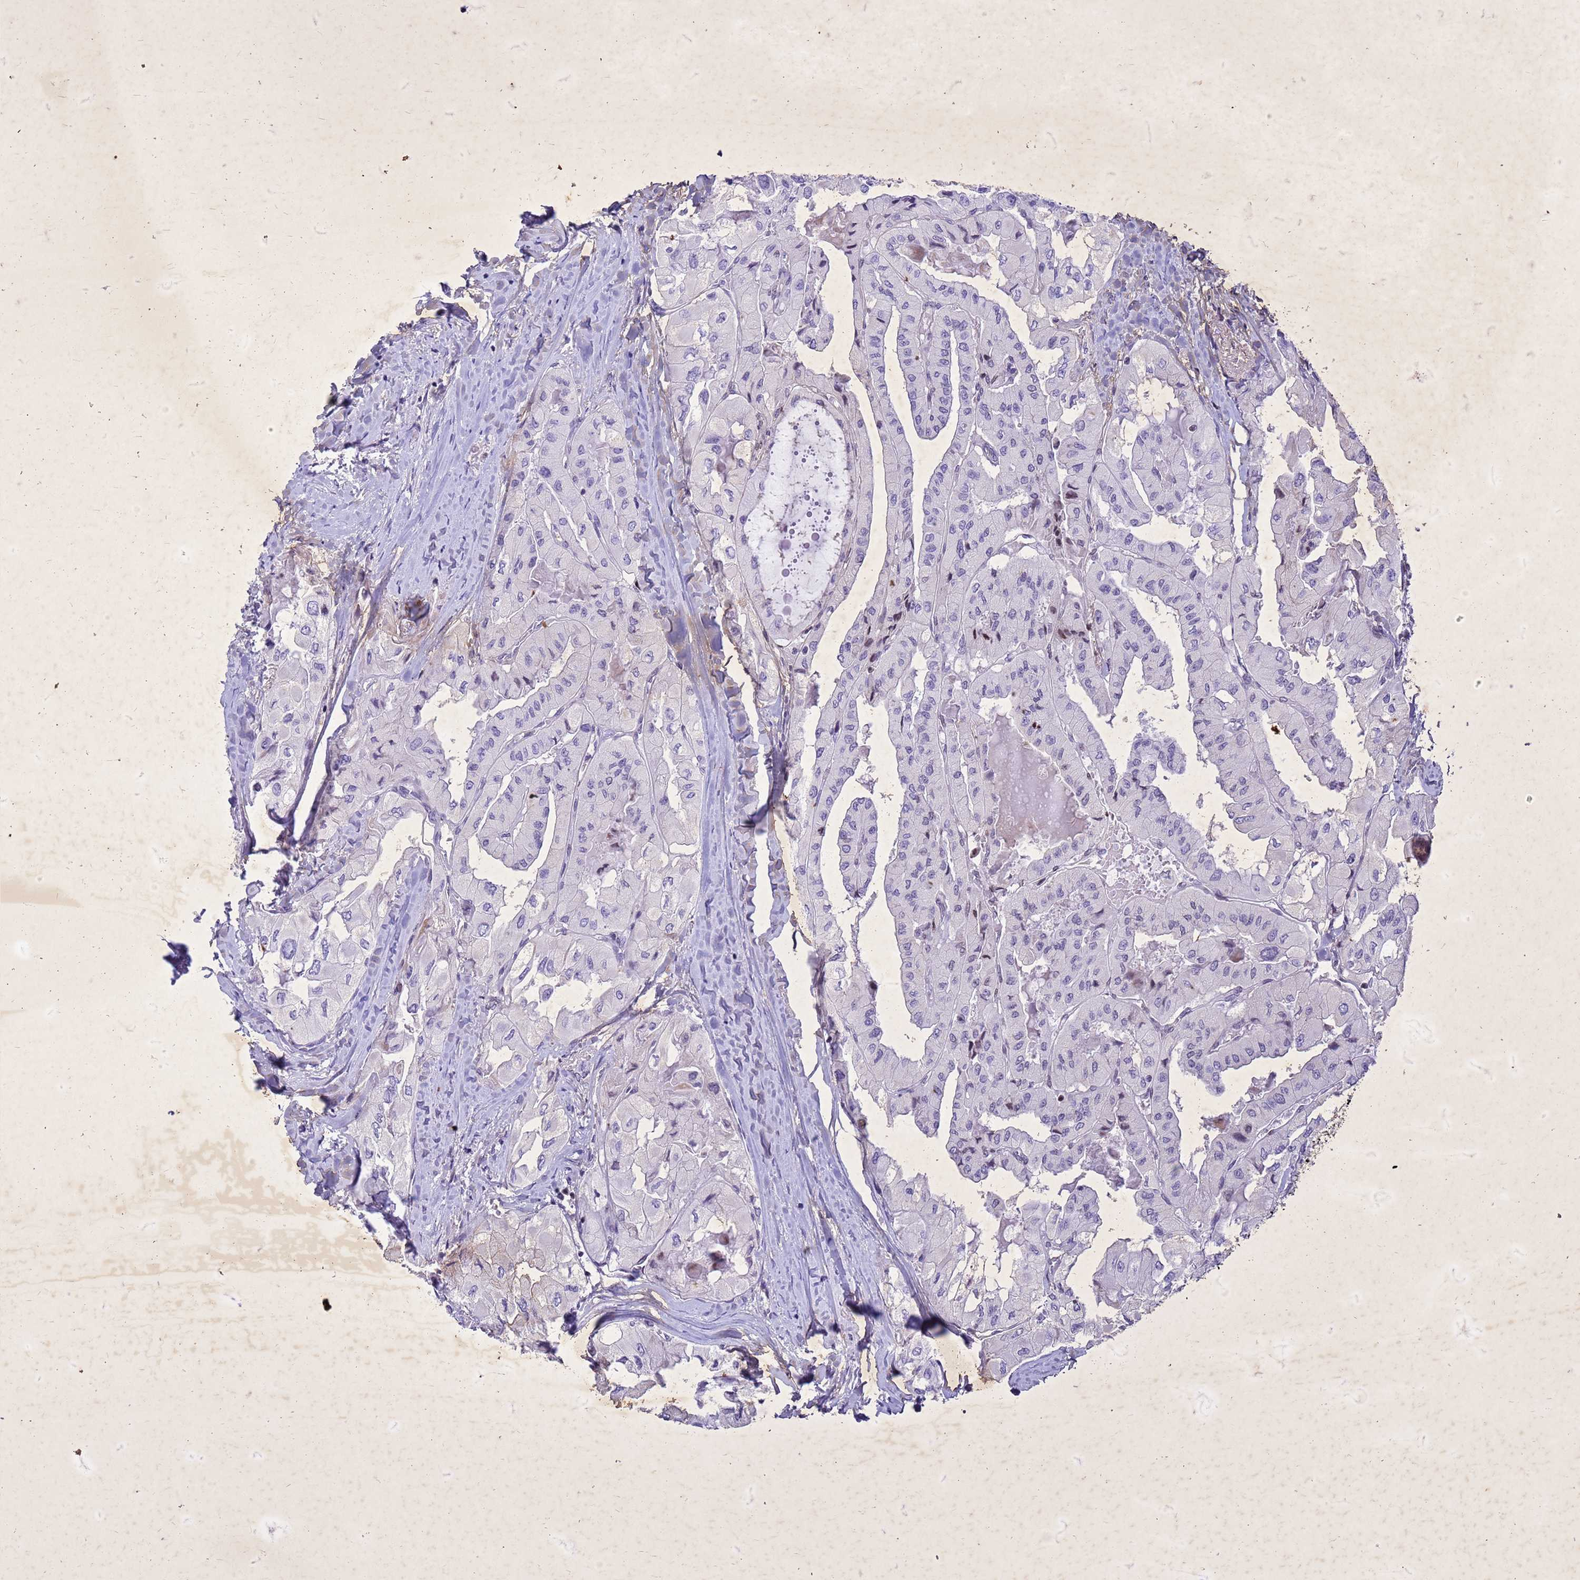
{"staining": {"intensity": "negative", "quantity": "none", "location": "none"}, "tissue": "thyroid cancer", "cell_type": "Tumor cells", "image_type": "cancer", "snomed": [{"axis": "morphology", "description": "Normal tissue, NOS"}, {"axis": "morphology", "description": "Papillary adenocarcinoma, NOS"}, {"axis": "topography", "description": "Thyroid gland"}], "caption": "This is an immunohistochemistry photomicrograph of human thyroid cancer. There is no staining in tumor cells.", "gene": "COPS9", "patient": {"sex": "female", "age": 59}}